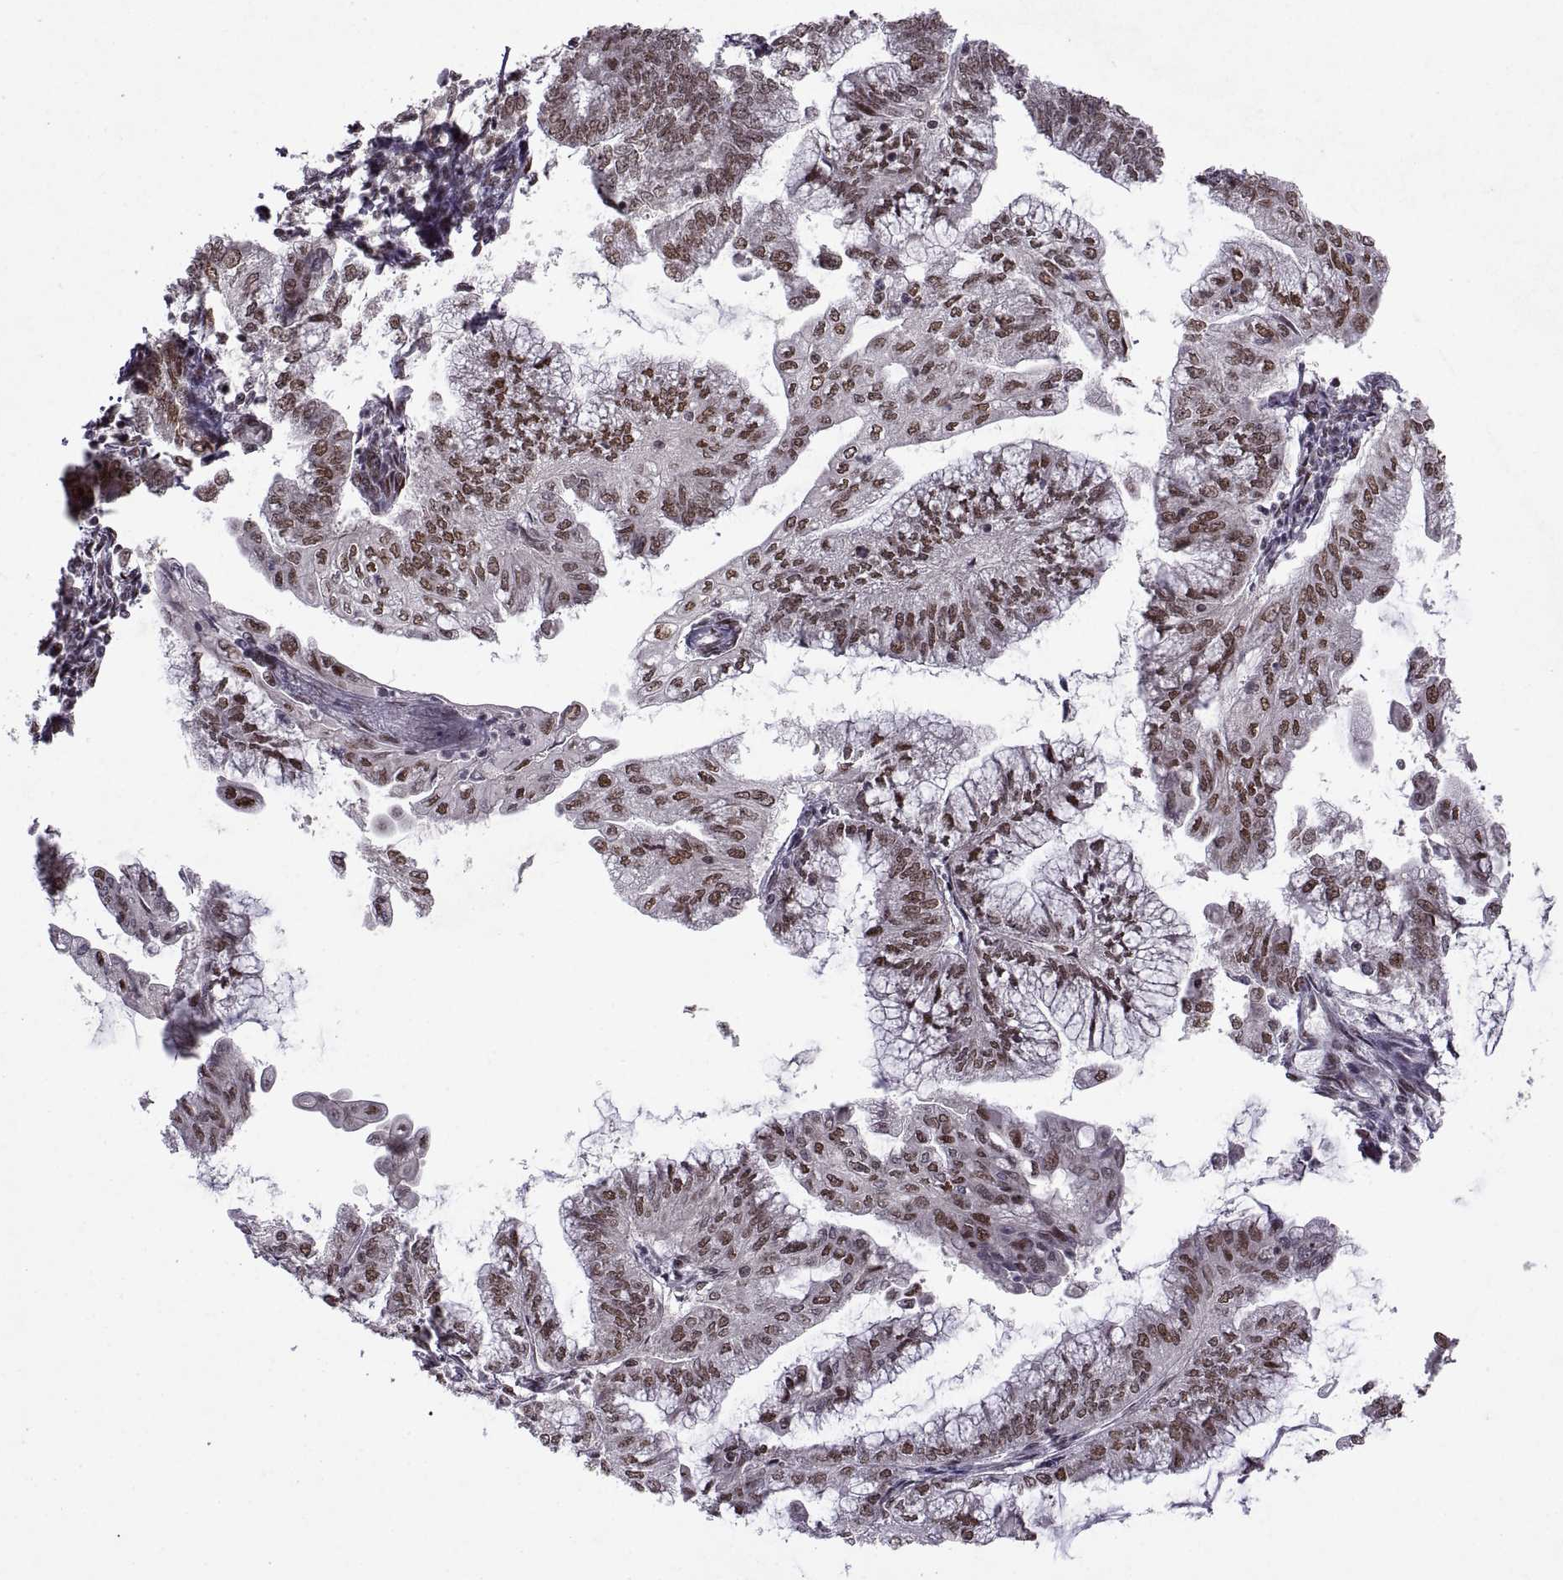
{"staining": {"intensity": "strong", "quantity": "25%-75%", "location": "nuclear"}, "tissue": "endometrial cancer", "cell_type": "Tumor cells", "image_type": "cancer", "snomed": [{"axis": "morphology", "description": "Adenocarcinoma, NOS"}, {"axis": "topography", "description": "Endometrium"}], "caption": "A high-resolution image shows IHC staining of endometrial cancer, which reveals strong nuclear positivity in approximately 25%-75% of tumor cells. Using DAB (3,3'-diaminobenzidine) (brown) and hematoxylin (blue) stains, captured at high magnification using brightfield microscopy.", "gene": "MT1E", "patient": {"sex": "female", "age": 55}}